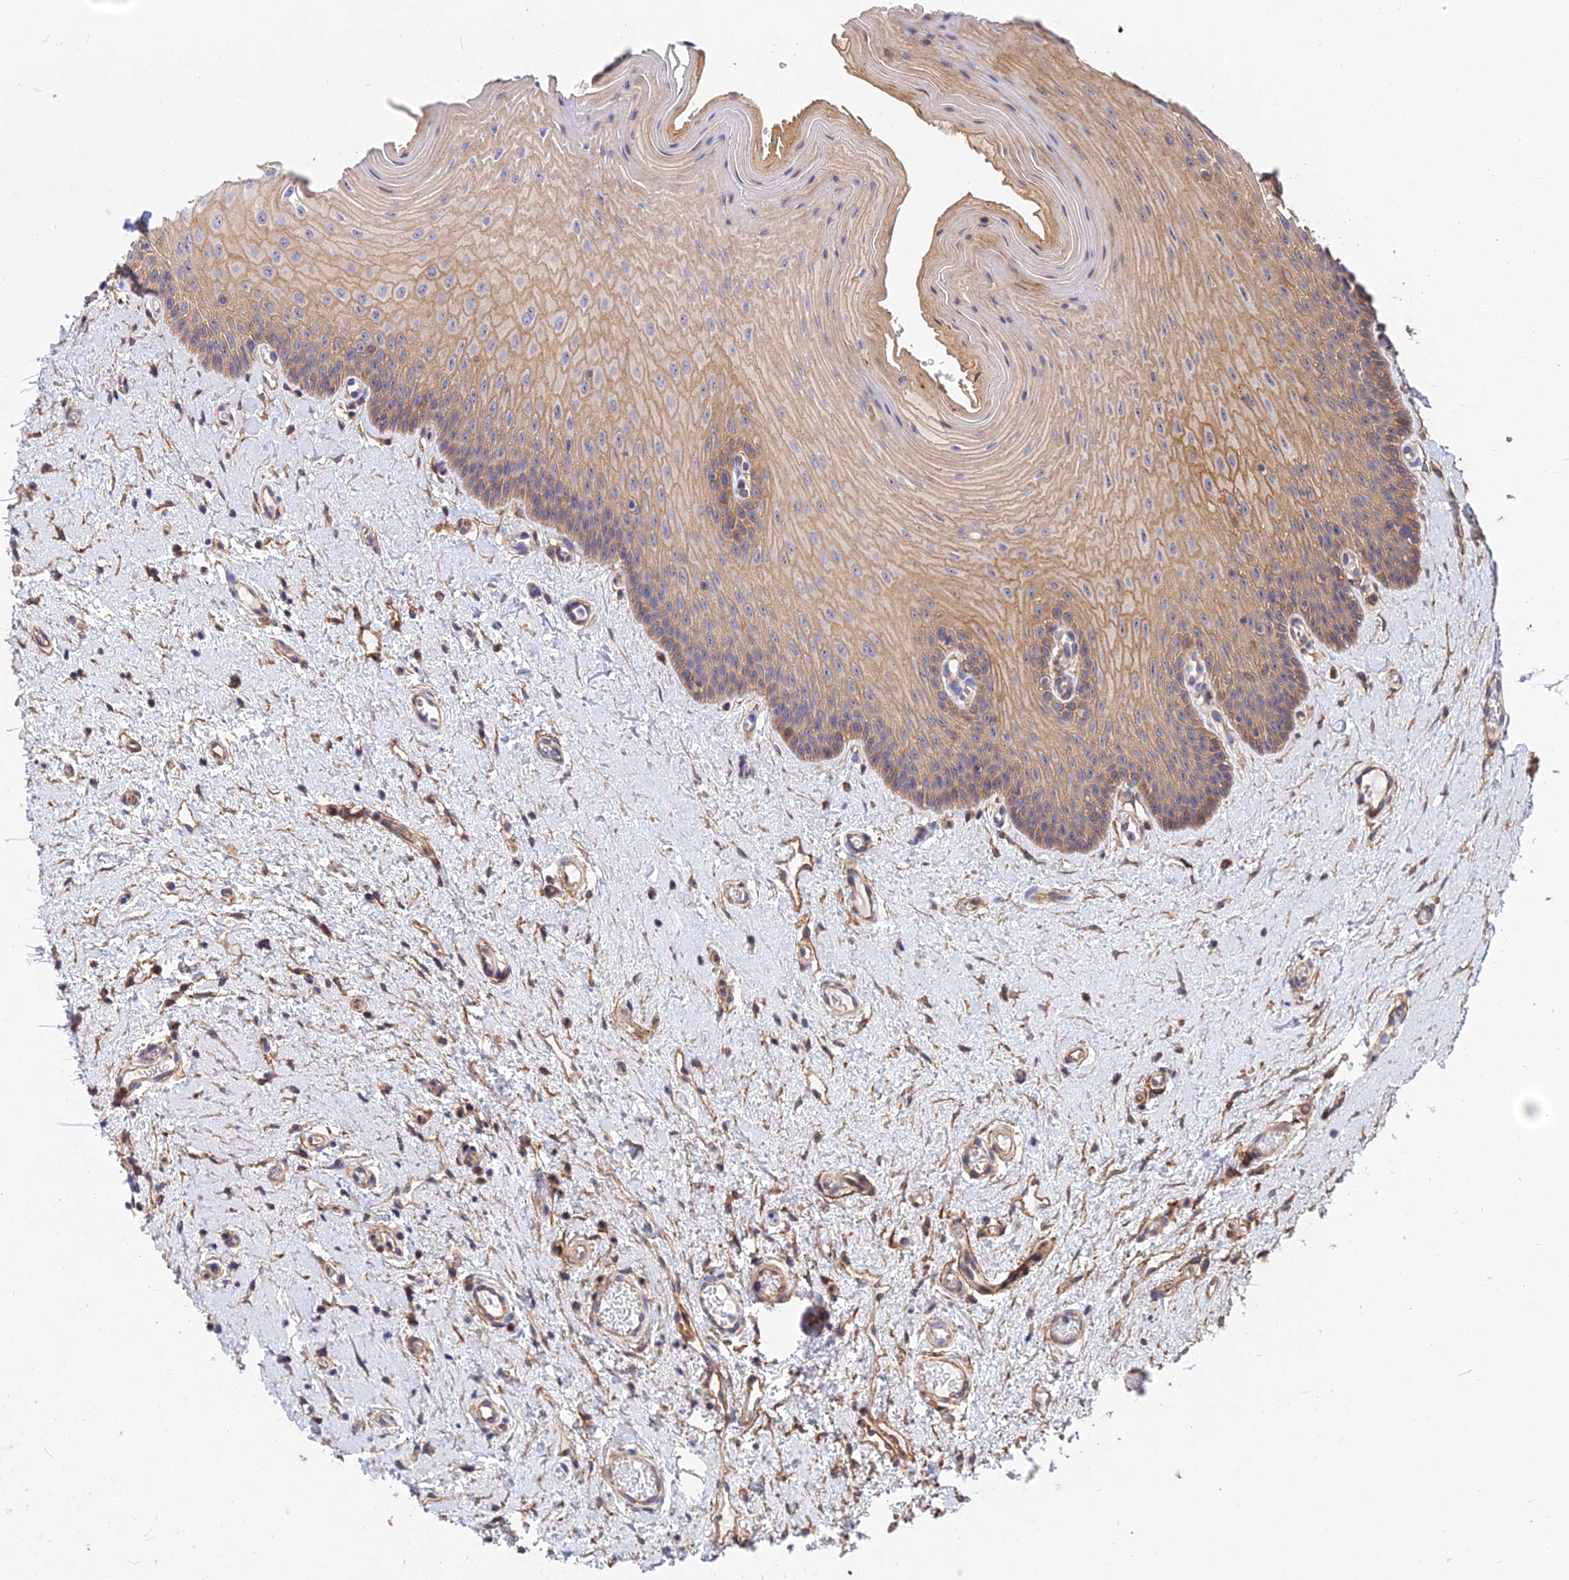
{"staining": {"intensity": "moderate", "quantity": ">75%", "location": "cytoplasmic/membranous"}, "tissue": "oral mucosa", "cell_type": "Squamous epithelial cells", "image_type": "normal", "snomed": [{"axis": "morphology", "description": "Normal tissue, NOS"}, {"axis": "topography", "description": "Oral tissue"}, {"axis": "topography", "description": "Tounge, NOS"}], "caption": "A medium amount of moderate cytoplasmic/membranous staining is seen in about >75% of squamous epithelial cells in benign oral mucosa.", "gene": "TRIM43B", "patient": {"sex": "male", "age": 47}}